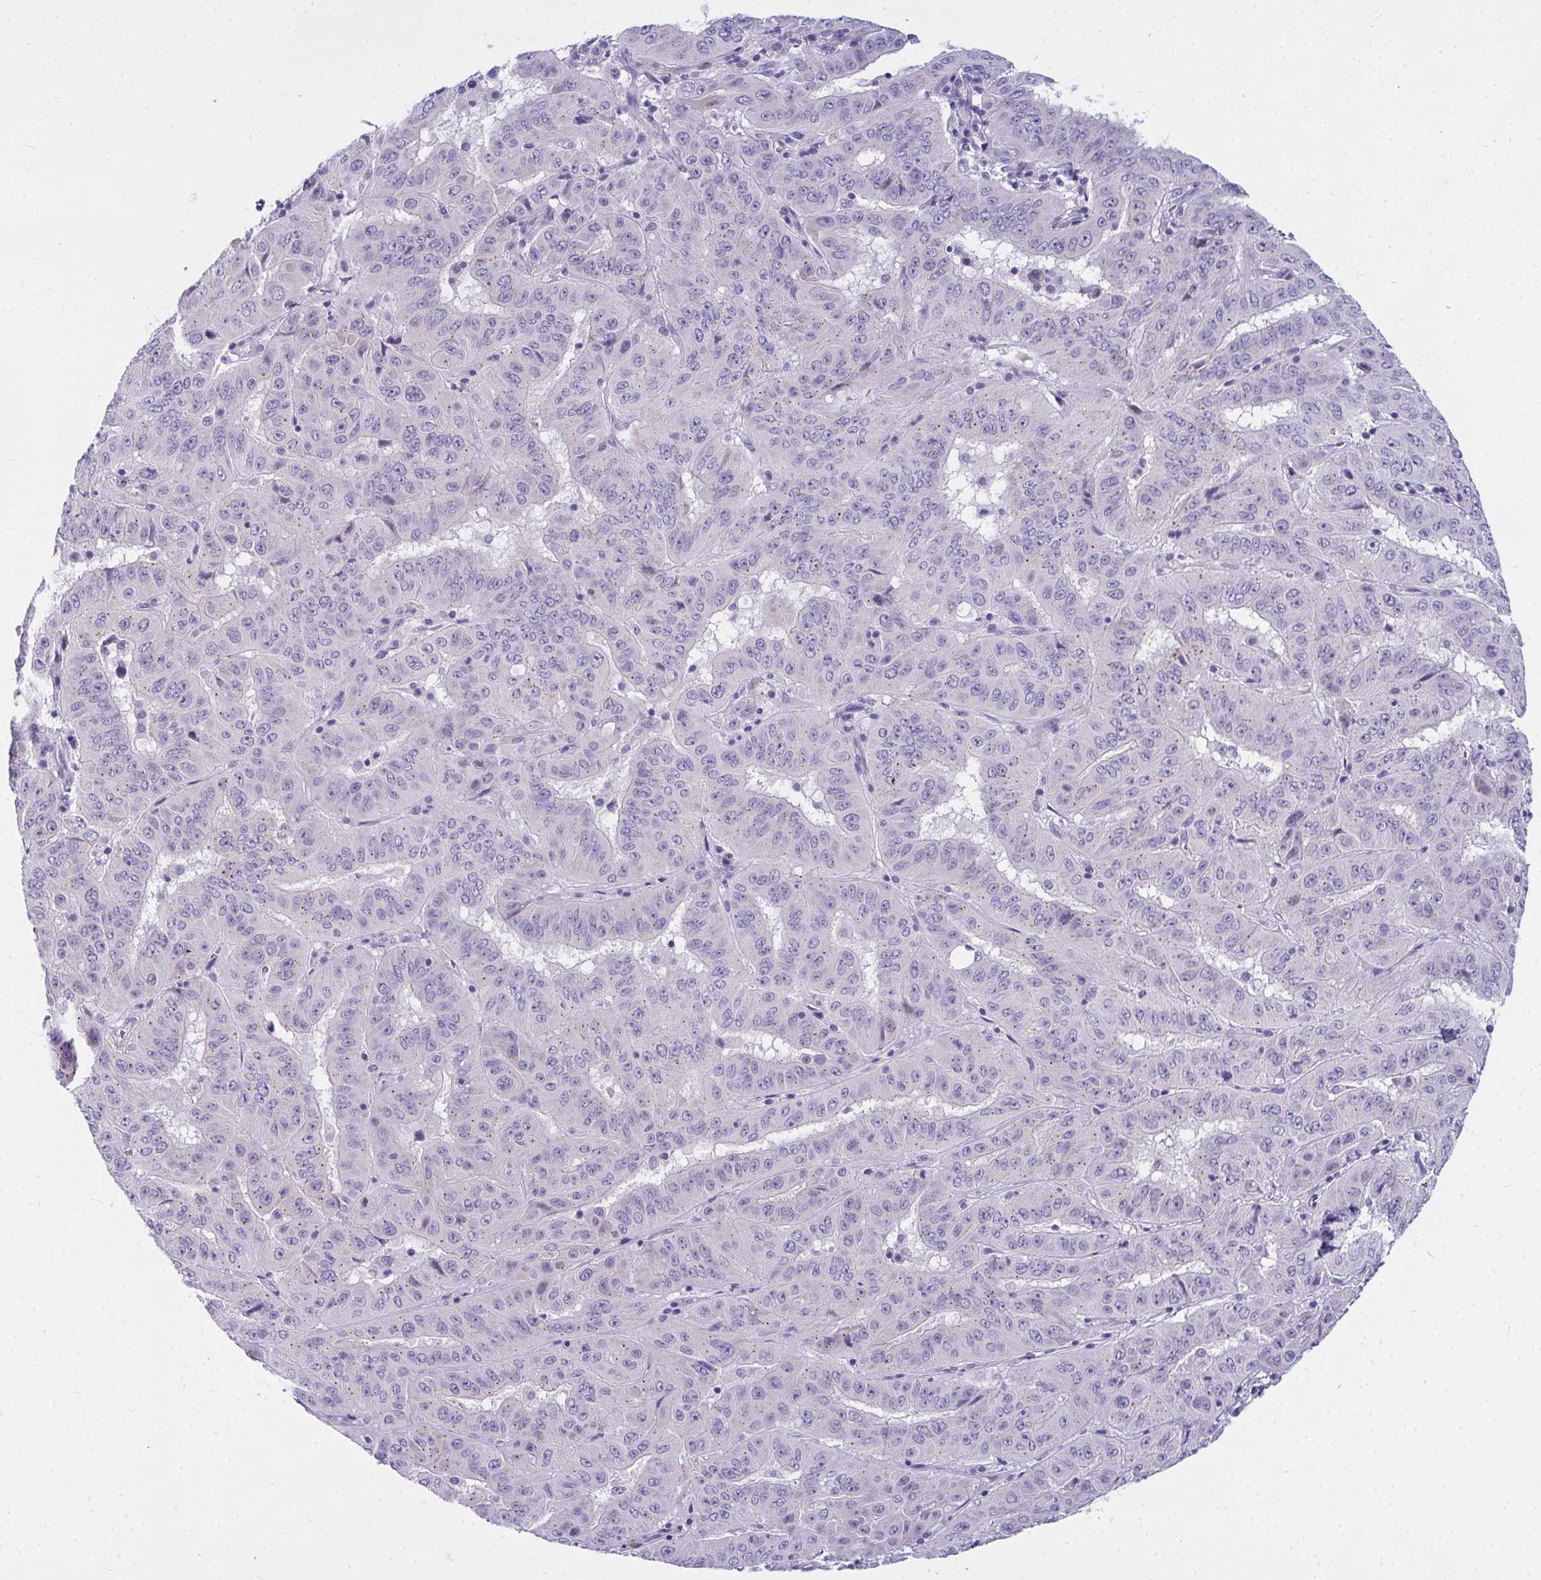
{"staining": {"intensity": "weak", "quantity": "25%-75%", "location": "cytoplasmic/membranous"}, "tissue": "pancreatic cancer", "cell_type": "Tumor cells", "image_type": "cancer", "snomed": [{"axis": "morphology", "description": "Adenocarcinoma, NOS"}, {"axis": "topography", "description": "Pancreas"}], "caption": "A micrograph showing weak cytoplasmic/membranous expression in approximately 25%-75% of tumor cells in pancreatic adenocarcinoma, as visualized by brown immunohistochemical staining.", "gene": "TSBP1", "patient": {"sex": "male", "age": 63}}